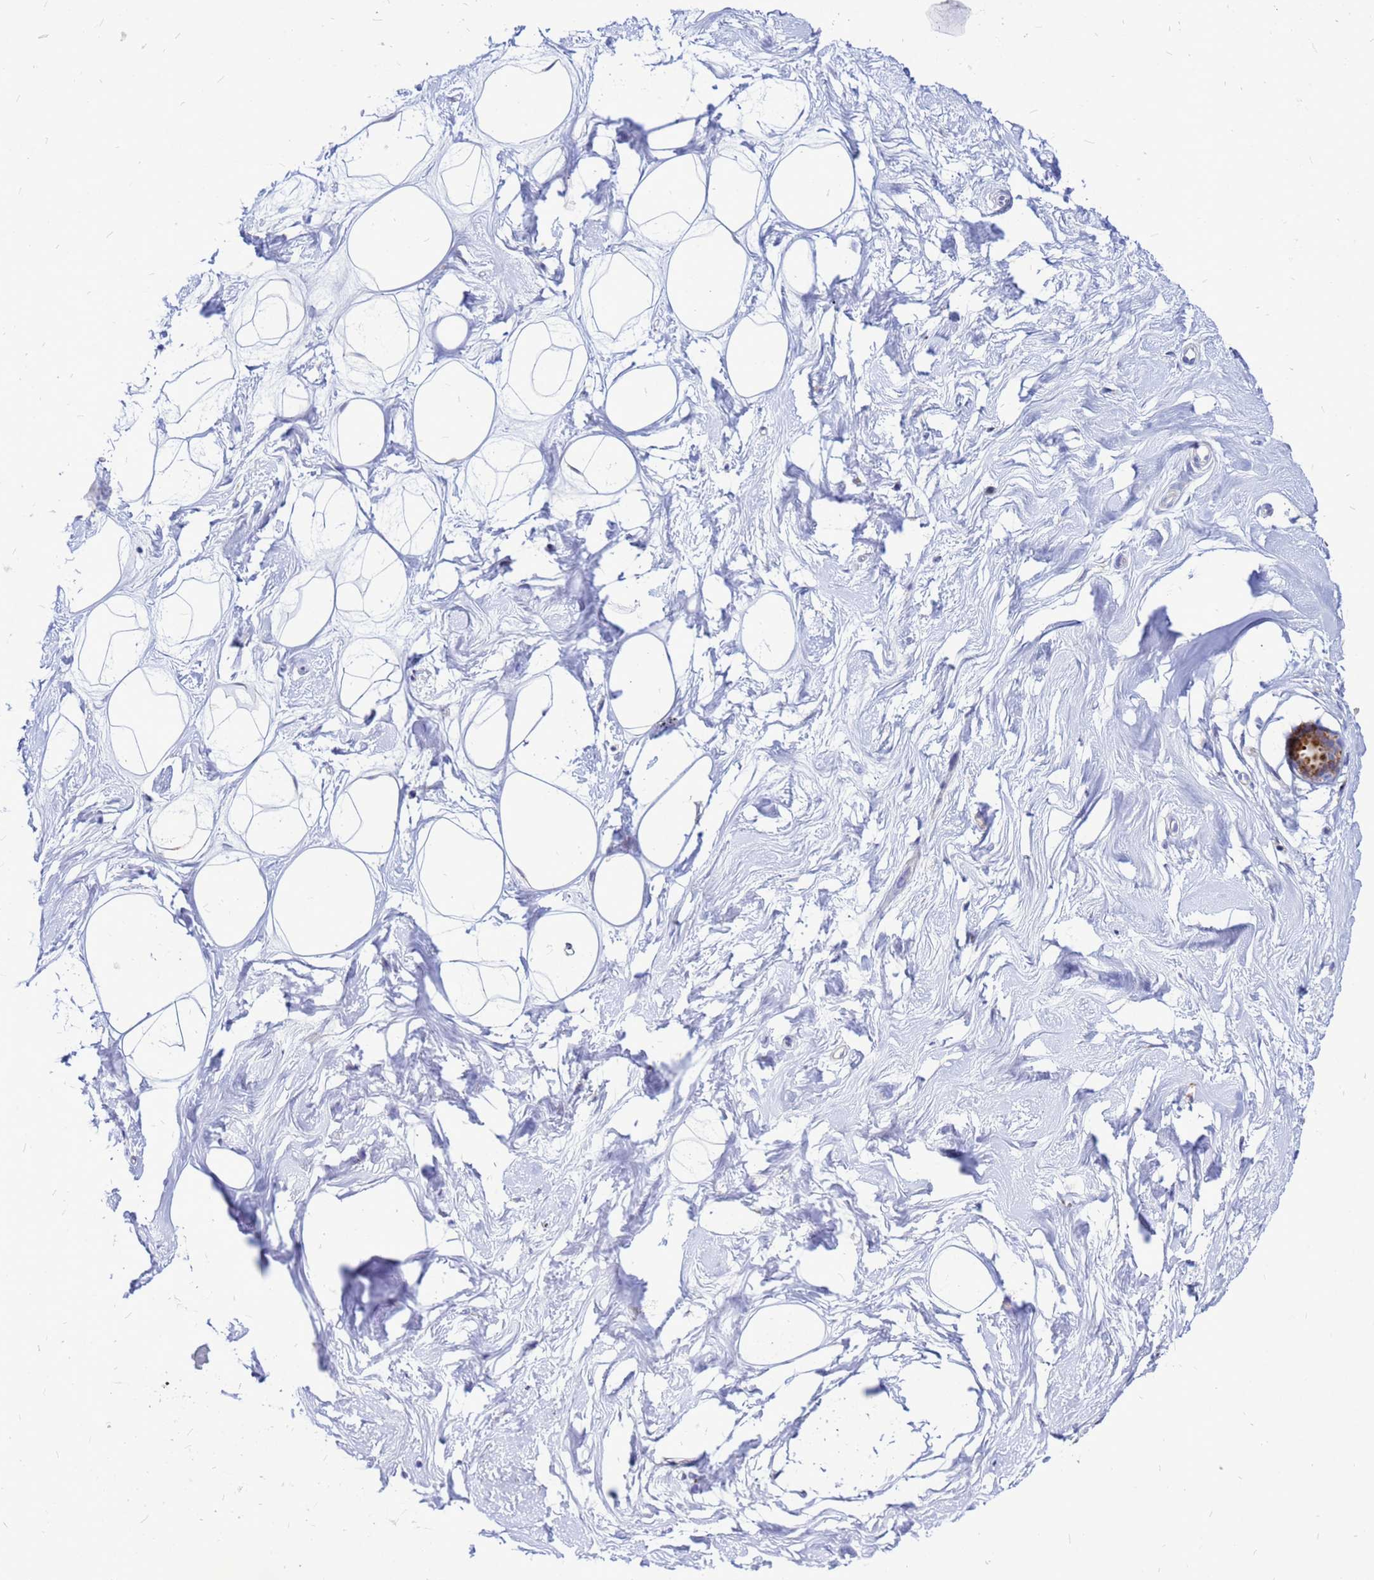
{"staining": {"intensity": "negative", "quantity": "none", "location": "none"}, "tissue": "breast", "cell_type": "Adipocytes", "image_type": "normal", "snomed": [{"axis": "morphology", "description": "Normal tissue, NOS"}, {"axis": "morphology", "description": "Adenoma, NOS"}, {"axis": "topography", "description": "Breast"}], "caption": "DAB immunohistochemical staining of benign human breast shows no significant staining in adipocytes. Nuclei are stained in blue.", "gene": "FHIP1A", "patient": {"sex": "female", "age": 23}}